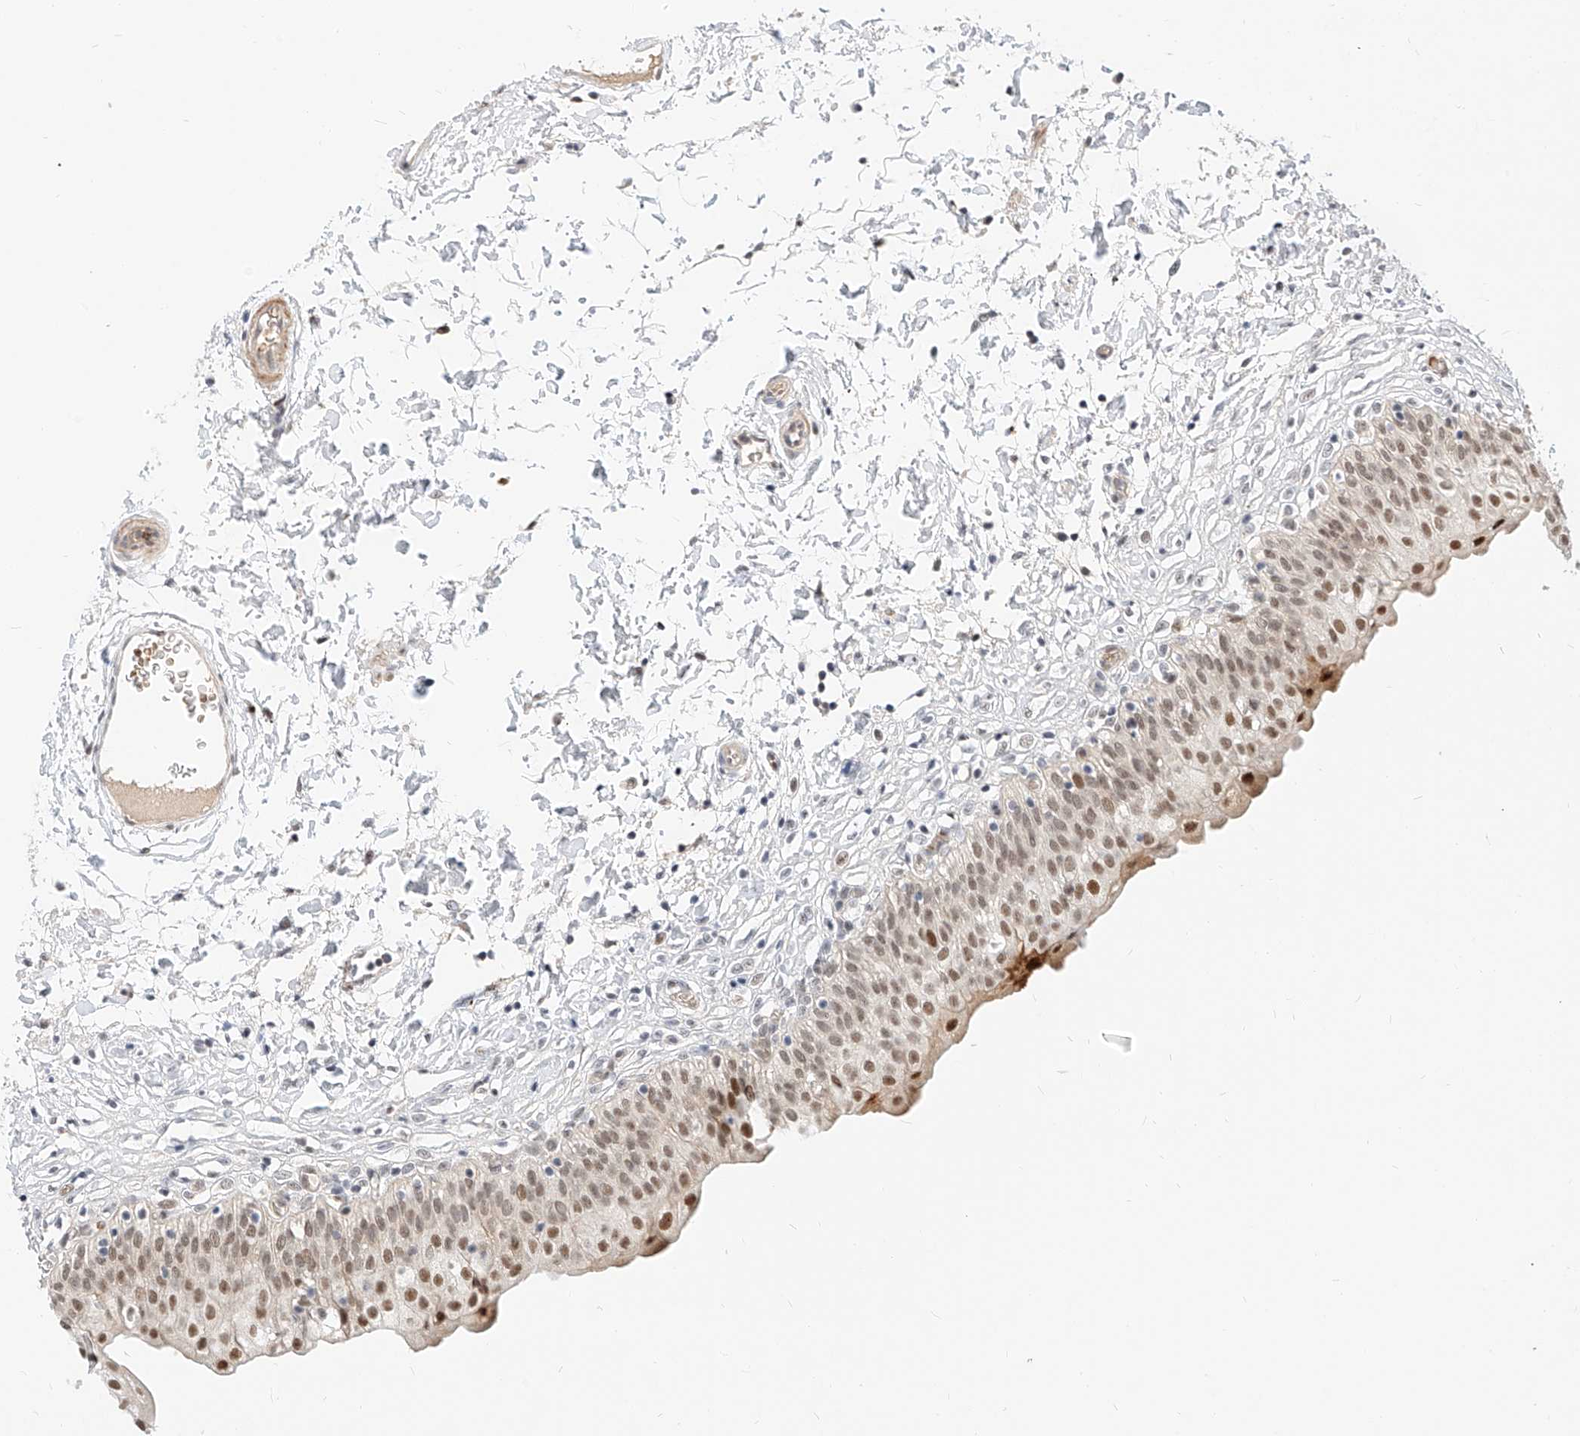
{"staining": {"intensity": "moderate", "quantity": ">75%", "location": "nuclear"}, "tissue": "urinary bladder", "cell_type": "Urothelial cells", "image_type": "normal", "snomed": [{"axis": "morphology", "description": "Normal tissue, NOS"}, {"axis": "topography", "description": "Urinary bladder"}], "caption": "Immunohistochemical staining of benign urinary bladder exhibits medium levels of moderate nuclear positivity in approximately >75% of urothelial cells. Using DAB (3,3'-diaminobenzidine) (brown) and hematoxylin (blue) stains, captured at high magnification using brightfield microscopy.", "gene": "CBX8", "patient": {"sex": "male", "age": 55}}